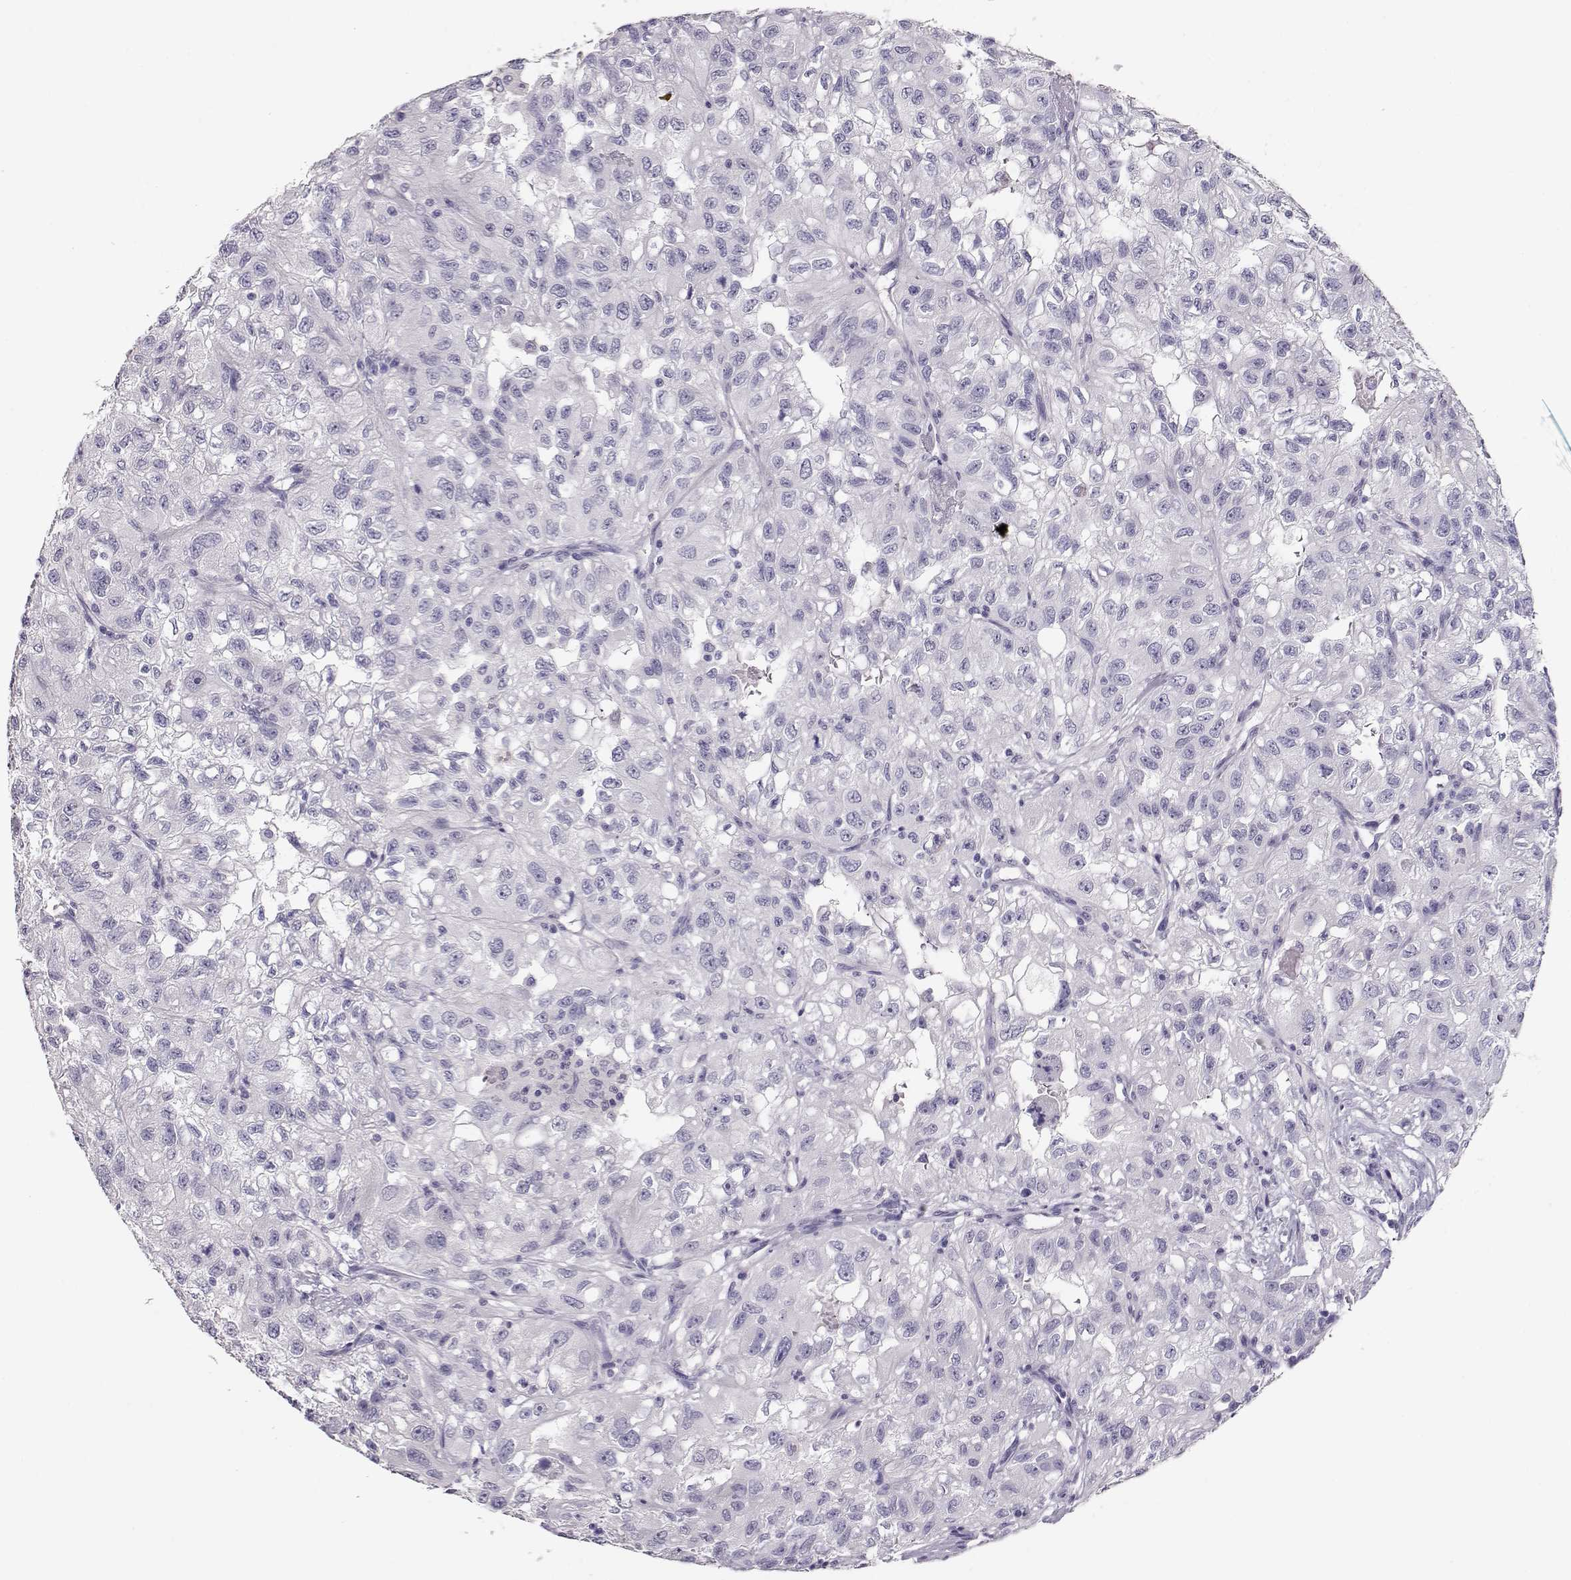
{"staining": {"intensity": "negative", "quantity": "none", "location": "none"}, "tissue": "renal cancer", "cell_type": "Tumor cells", "image_type": "cancer", "snomed": [{"axis": "morphology", "description": "Adenocarcinoma, NOS"}, {"axis": "topography", "description": "Kidney"}], "caption": "The immunohistochemistry (IHC) micrograph has no significant staining in tumor cells of adenocarcinoma (renal) tissue. The staining is performed using DAB (3,3'-diaminobenzidine) brown chromogen with nuclei counter-stained in using hematoxylin.", "gene": "MAGEC1", "patient": {"sex": "male", "age": 64}}